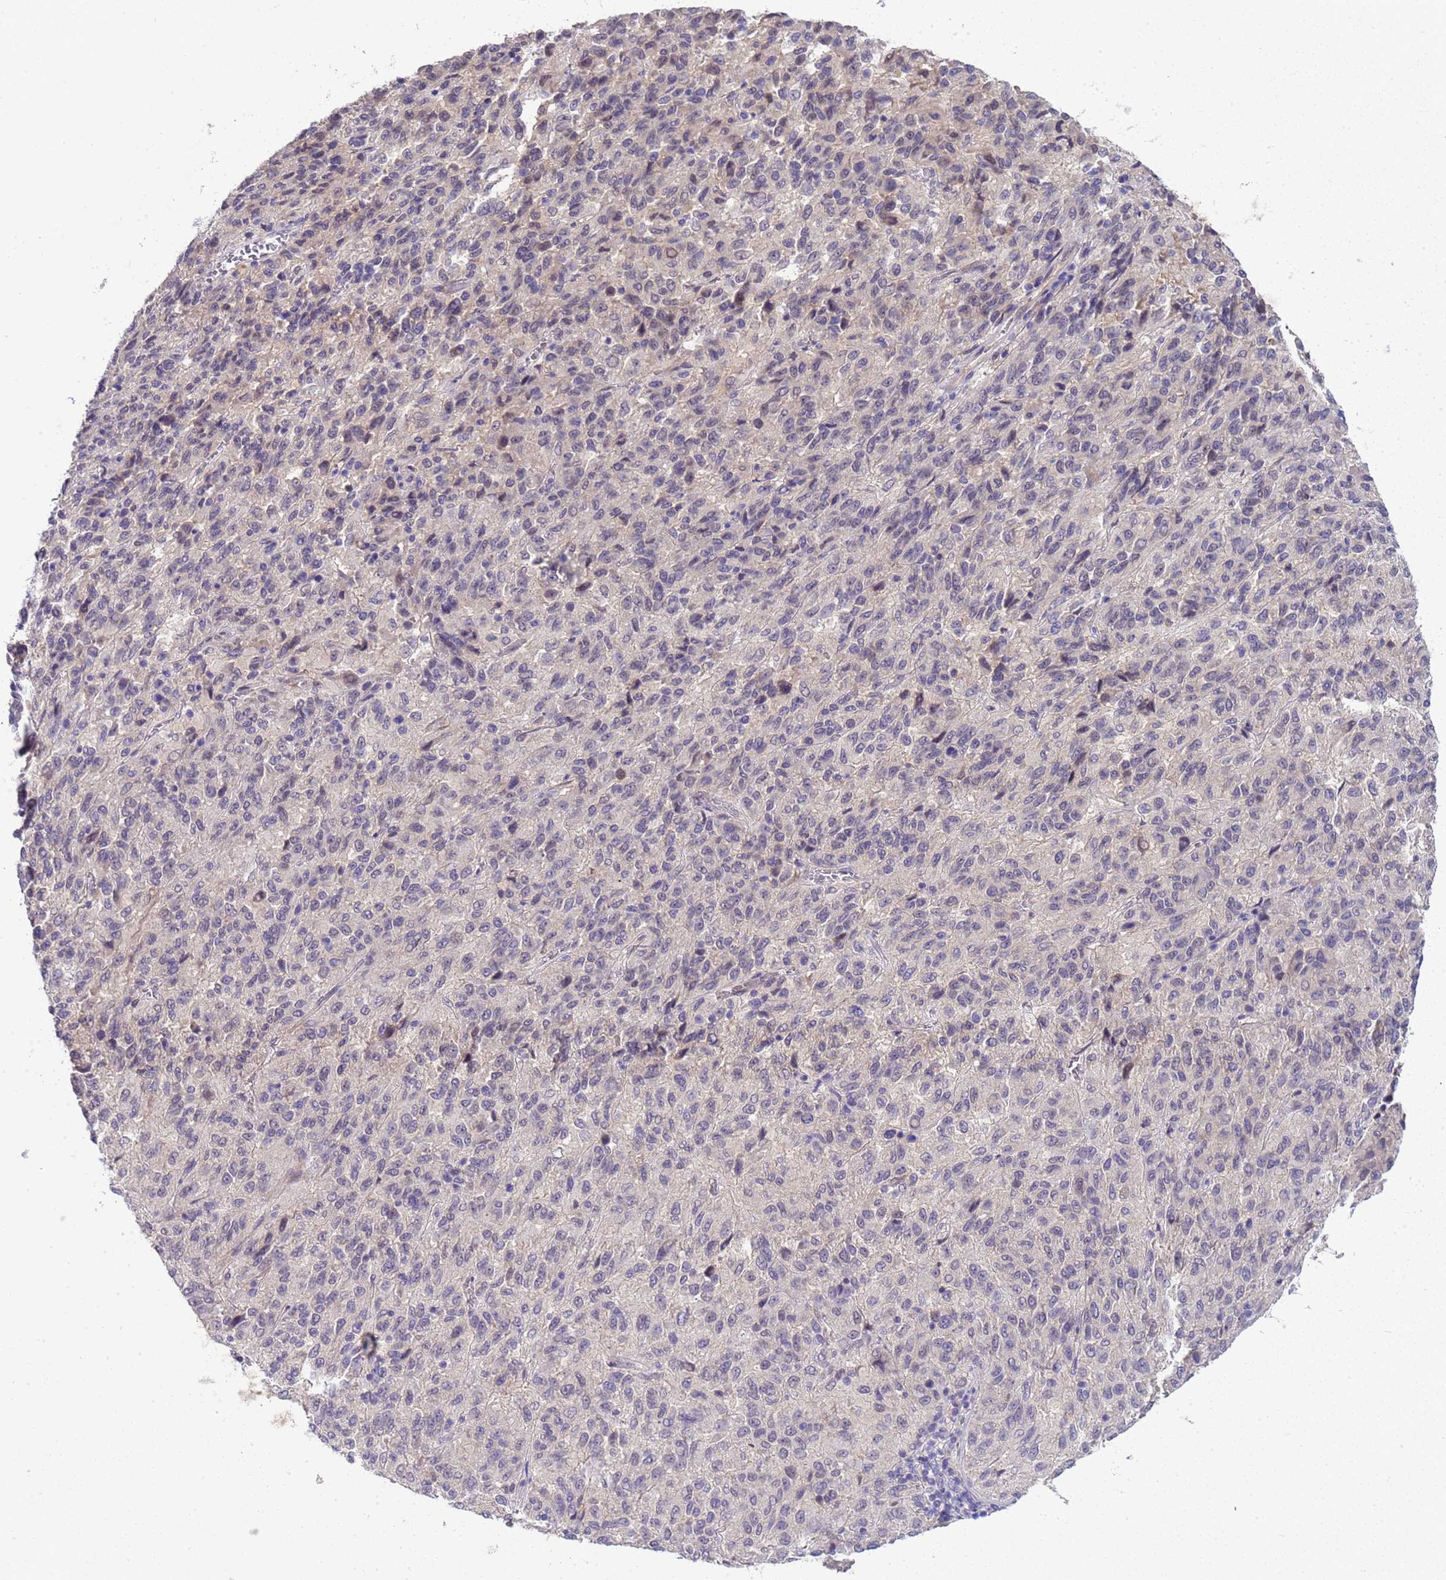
{"staining": {"intensity": "negative", "quantity": "none", "location": "none"}, "tissue": "melanoma", "cell_type": "Tumor cells", "image_type": "cancer", "snomed": [{"axis": "morphology", "description": "Malignant melanoma, Metastatic site"}, {"axis": "topography", "description": "Lung"}], "caption": "An IHC micrograph of malignant melanoma (metastatic site) is shown. There is no staining in tumor cells of malignant melanoma (metastatic site).", "gene": "TRMT10A", "patient": {"sex": "male", "age": 64}}